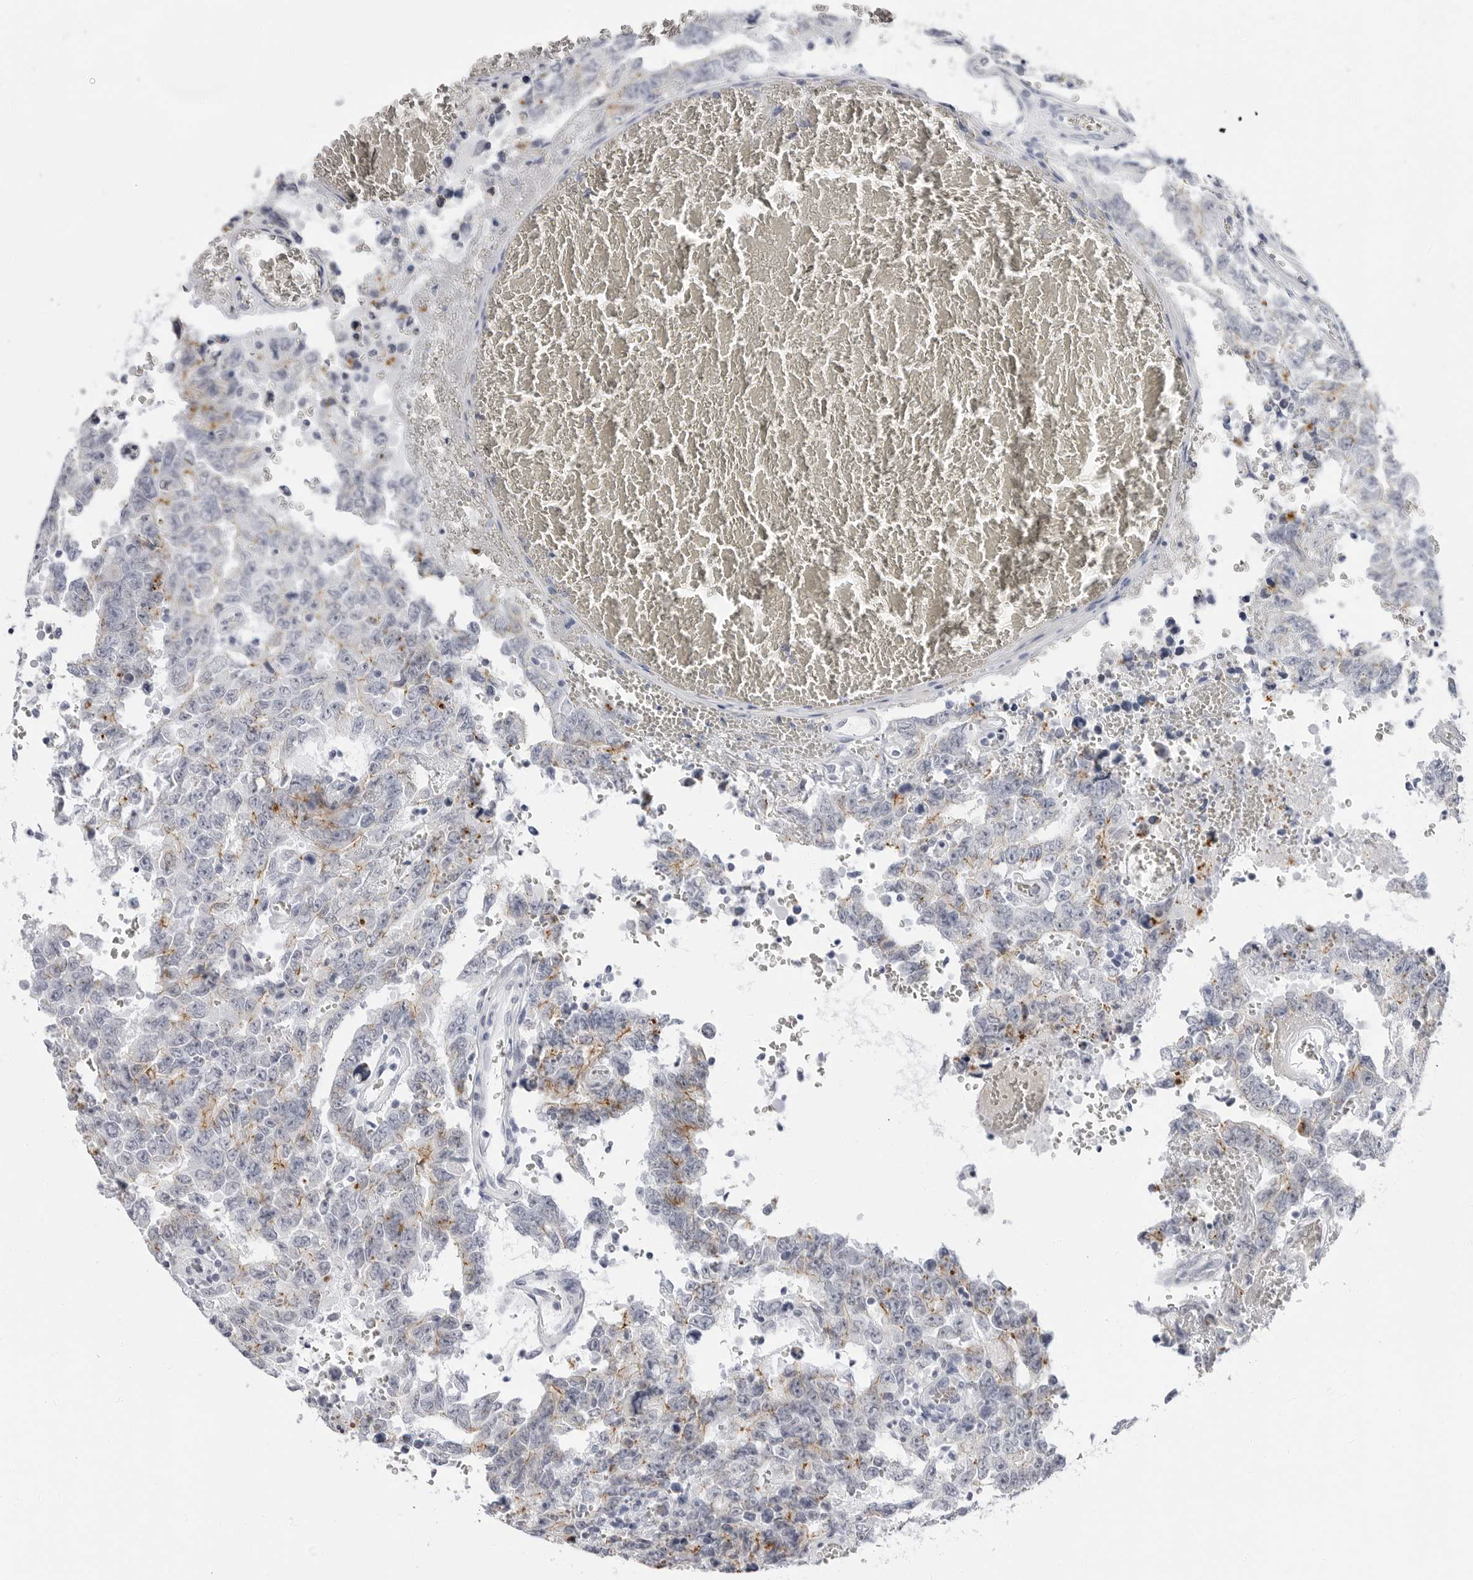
{"staining": {"intensity": "negative", "quantity": "none", "location": "none"}, "tissue": "testis cancer", "cell_type": "Tumor cells", "image_type": "cancer", "snomed": [{"axis": "morphology", "description": "Carcinoma, Embryonal, NOS"}, {"axis": "topography", "description": "Testis"}], "caption": "Tumor cells show no significant protein staining in testis embryonal carcinoma. Nuclei are stained in blue.", "gene": "ERICH3", "patient": {"sex": "male", "age": 26}}